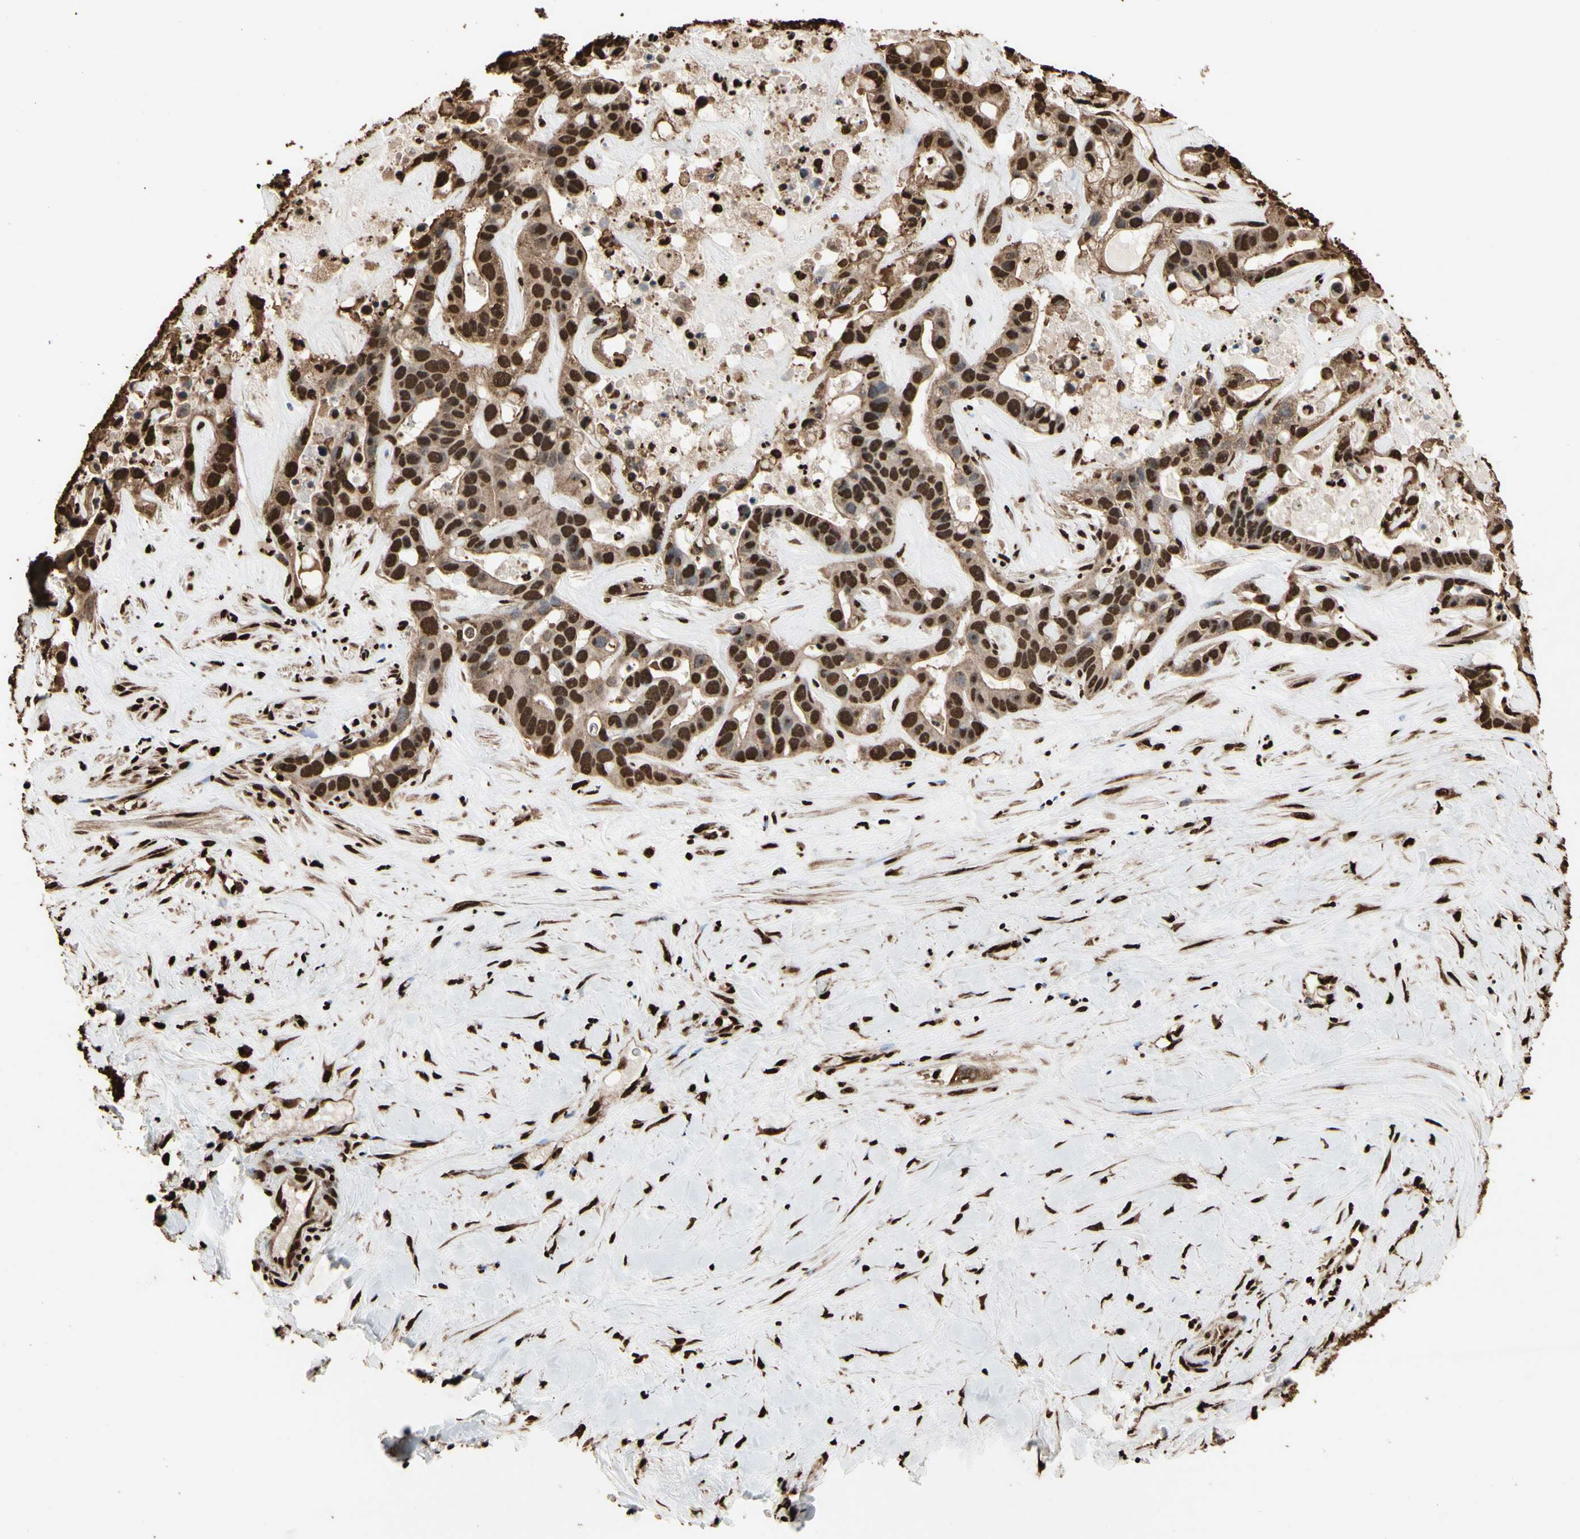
{"staining": {"intensity": "strong", "quantity": ">75%", "location": "cytoplasmic/membranous,nuclear"}, "tissue": "liver cancer", "cell_type": "Tumor cells", "image_type": "cancer", "snomed": [{"axis": "morphology", "description": "Cholangiocarcinoma"}, {"axis": "topography", "description": "Liver"}], "caption": "Protein staining by immunohistochemistry exhibits strong cytoplasmic/membranous and nuclear expression in about >75% of tumor cells in liver cholangiocarcinoma. (Stains: DAB (3,3'-diaminobenzidine) in brown, nuclei in blue, Microscopy: brightfield microscopy at high magnification).", "gene": "HNRNPK", "patient": {"sex": "female", "age": 65}}